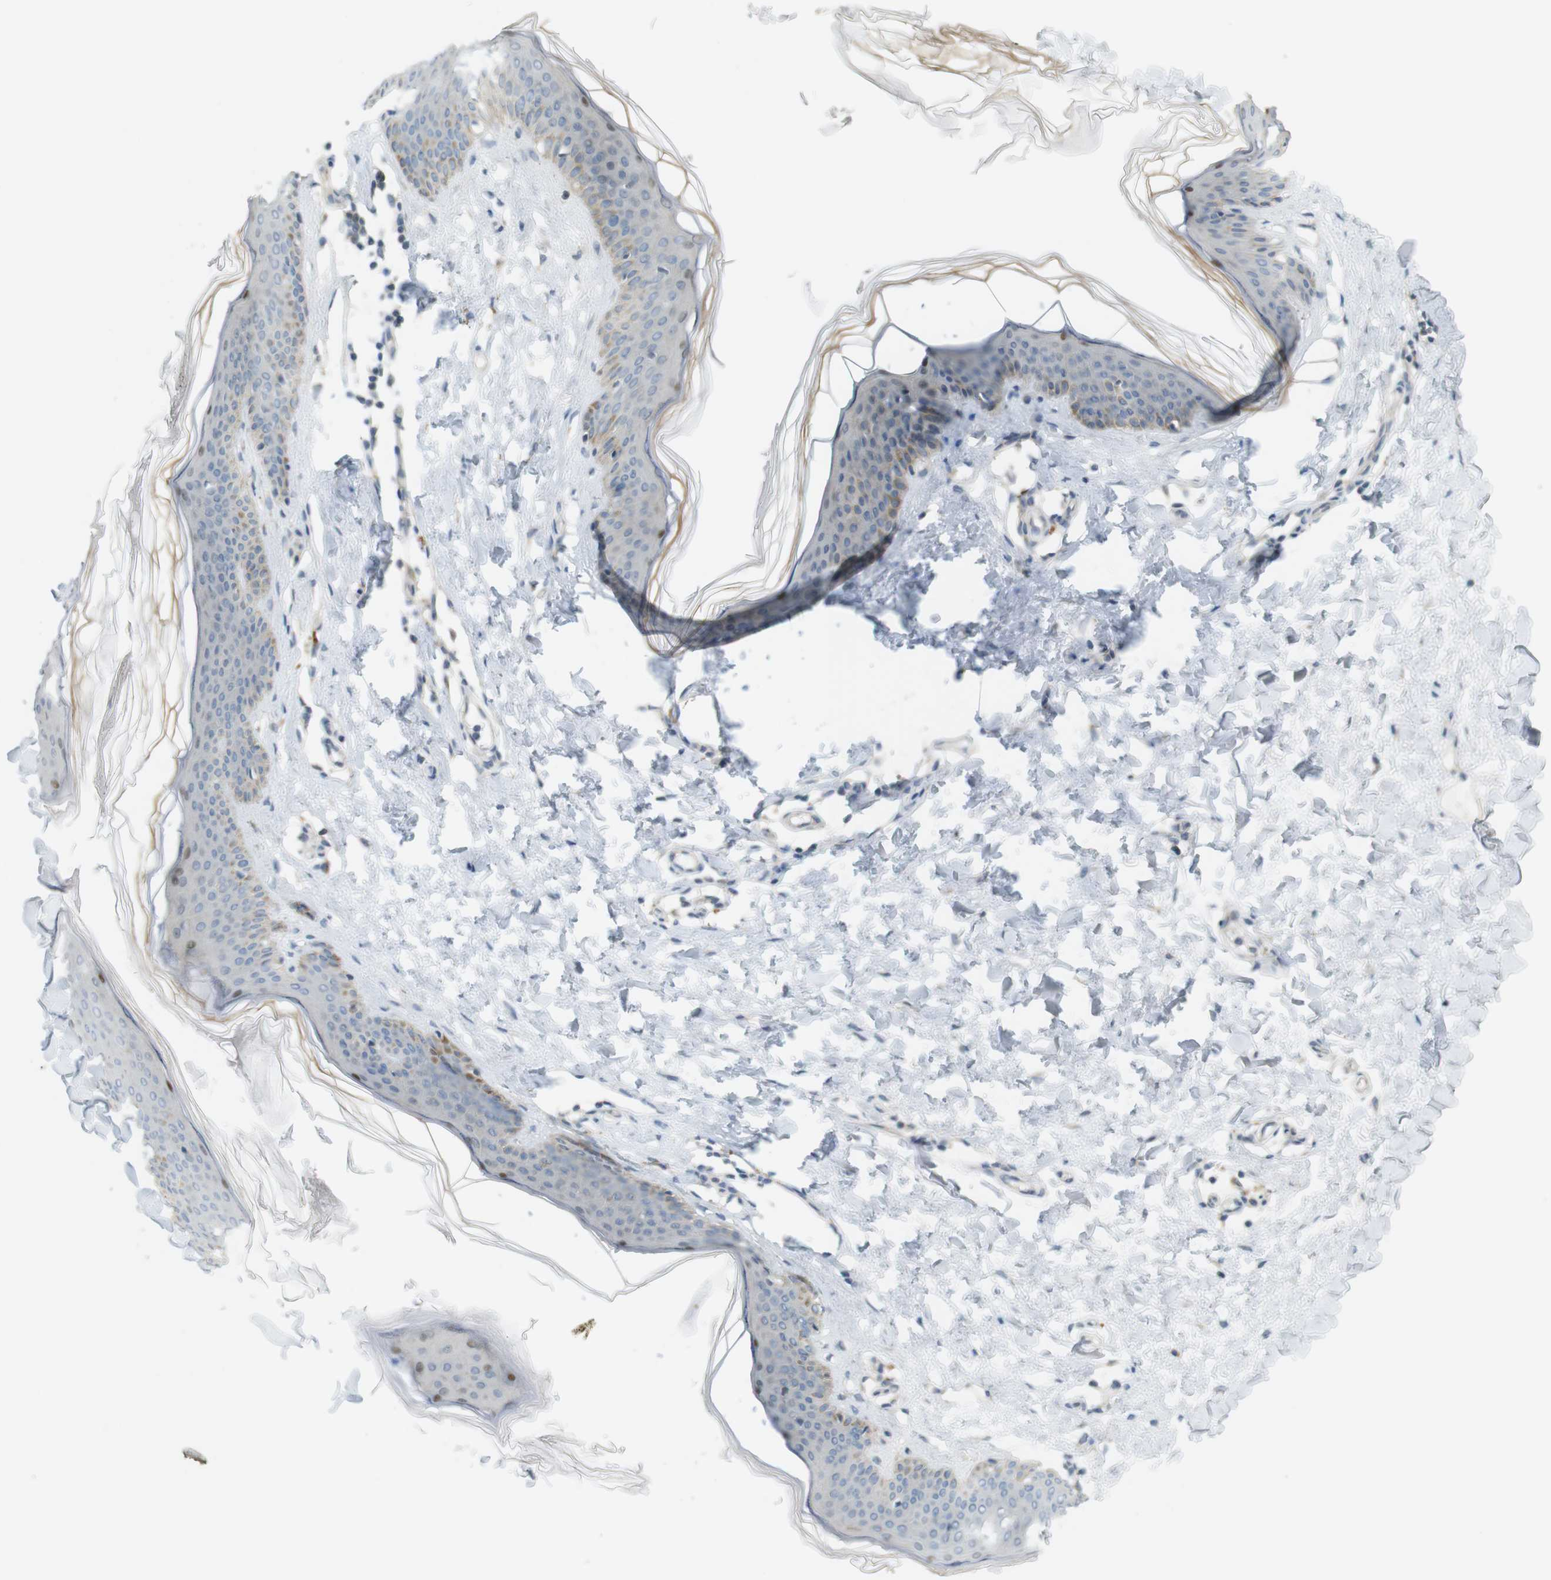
{"staining": {"intensity": "negative", "quantity": "none", "location": "none"}, "tissue": "skin", "cell_type": "Fibroblasts", "image_type": "normal", "snomed": [{"axis": "morphology", "description": "Normal tissue, NOS"}, {"axis": "topography", "description": "Skin"}], "caption": "Immunohistochemical staining of normal human skin displays no significant positivity in fibroblasts.", "gene": "UGT8", "patient": {"sex": "female", "age": 17}}